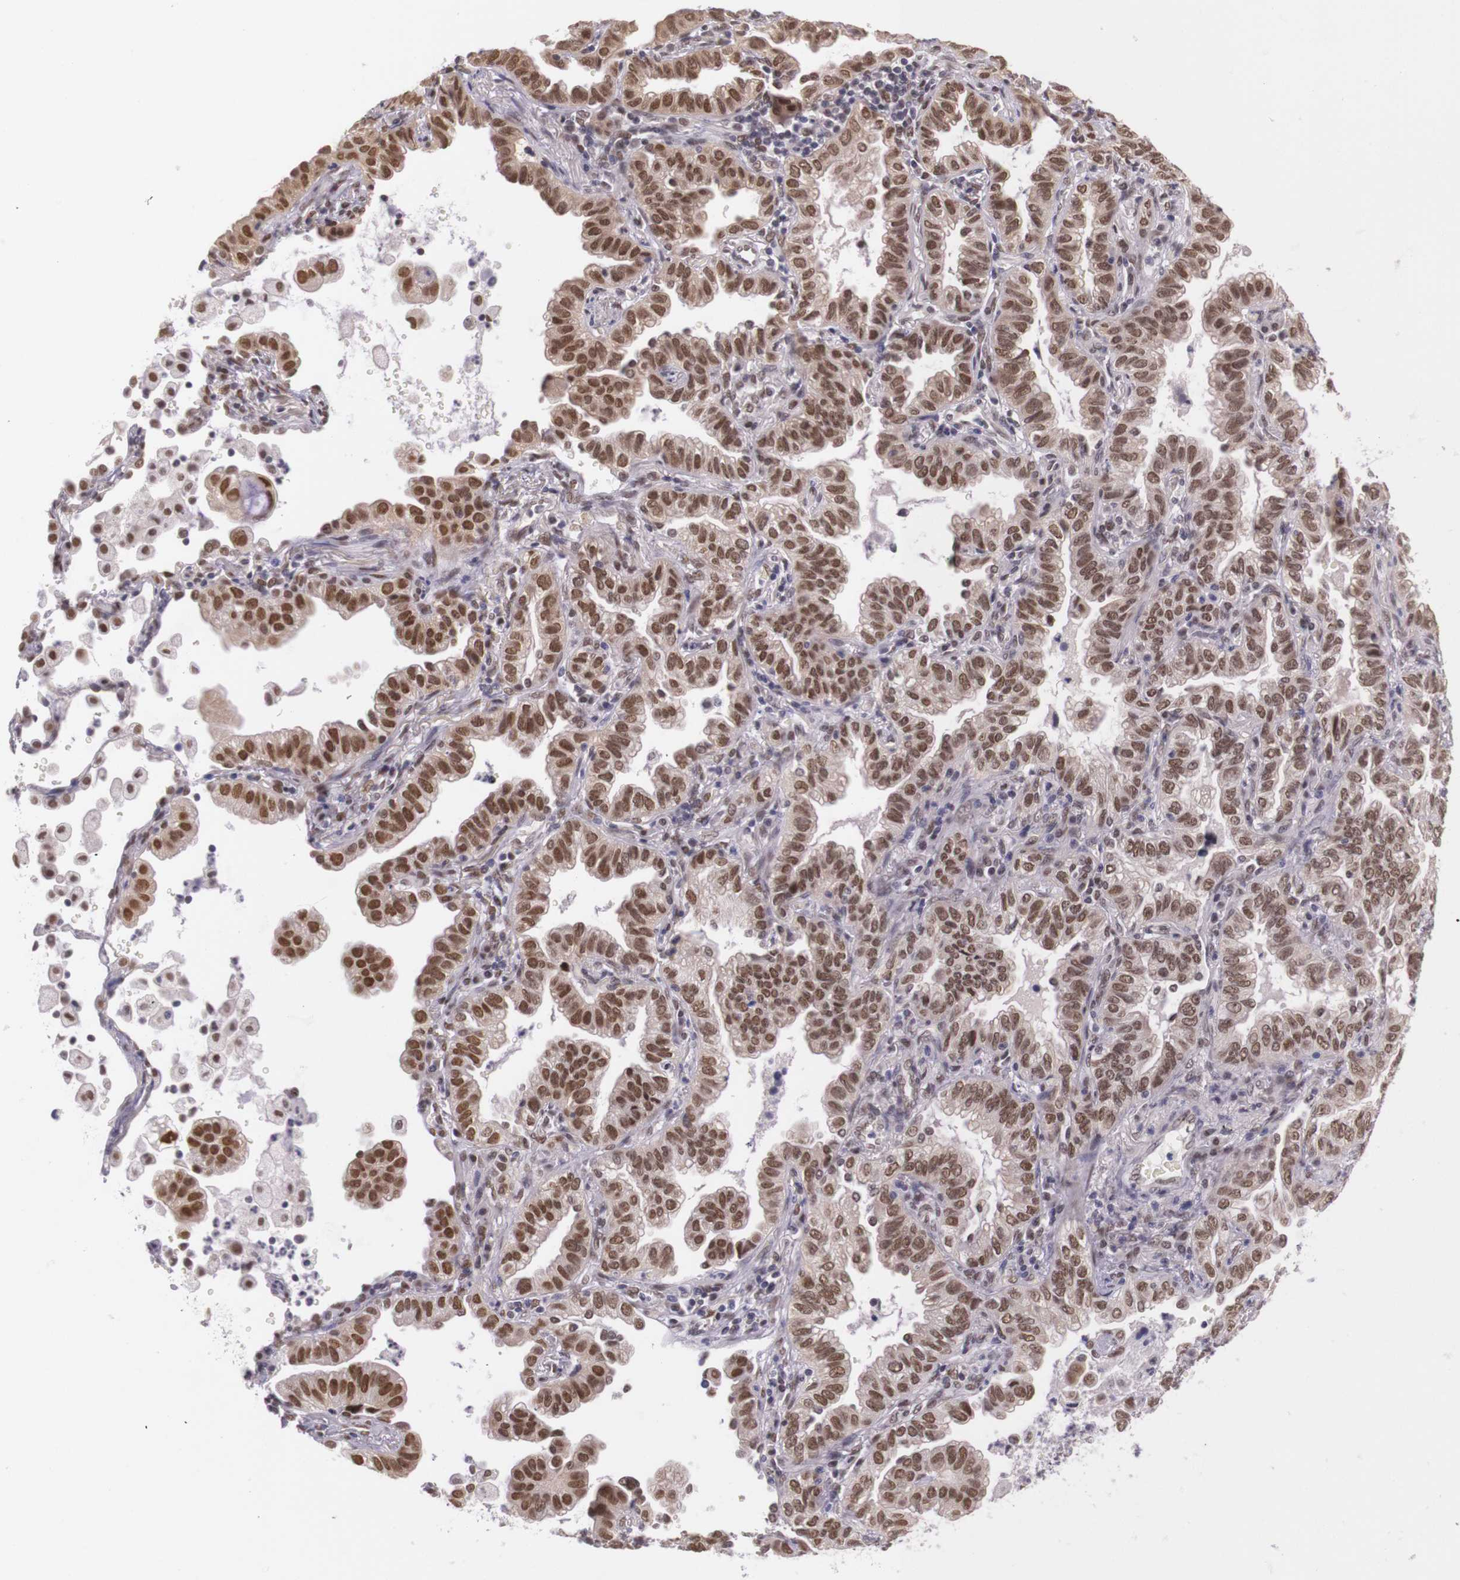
{"staining": {"intensity": "moderate", "quantity": ">75%", "location": "nuclear"}, "tissue": "lung cancer", "cell_type": "Tumor cells", "image_type": "cancer", "snomed": [{"axis": "morphology", "description": "Adenocarcinoma, NOS"}, {"axis": "topography", "description": "Lung"}], "caption": "About >75% of tumor cells in human lung cancer show moderate nuclear protein positivity as visualized by brown immunohistochemical staining.", "gene": "WDR13", "patient": {"sex": "female", "age": 50}}